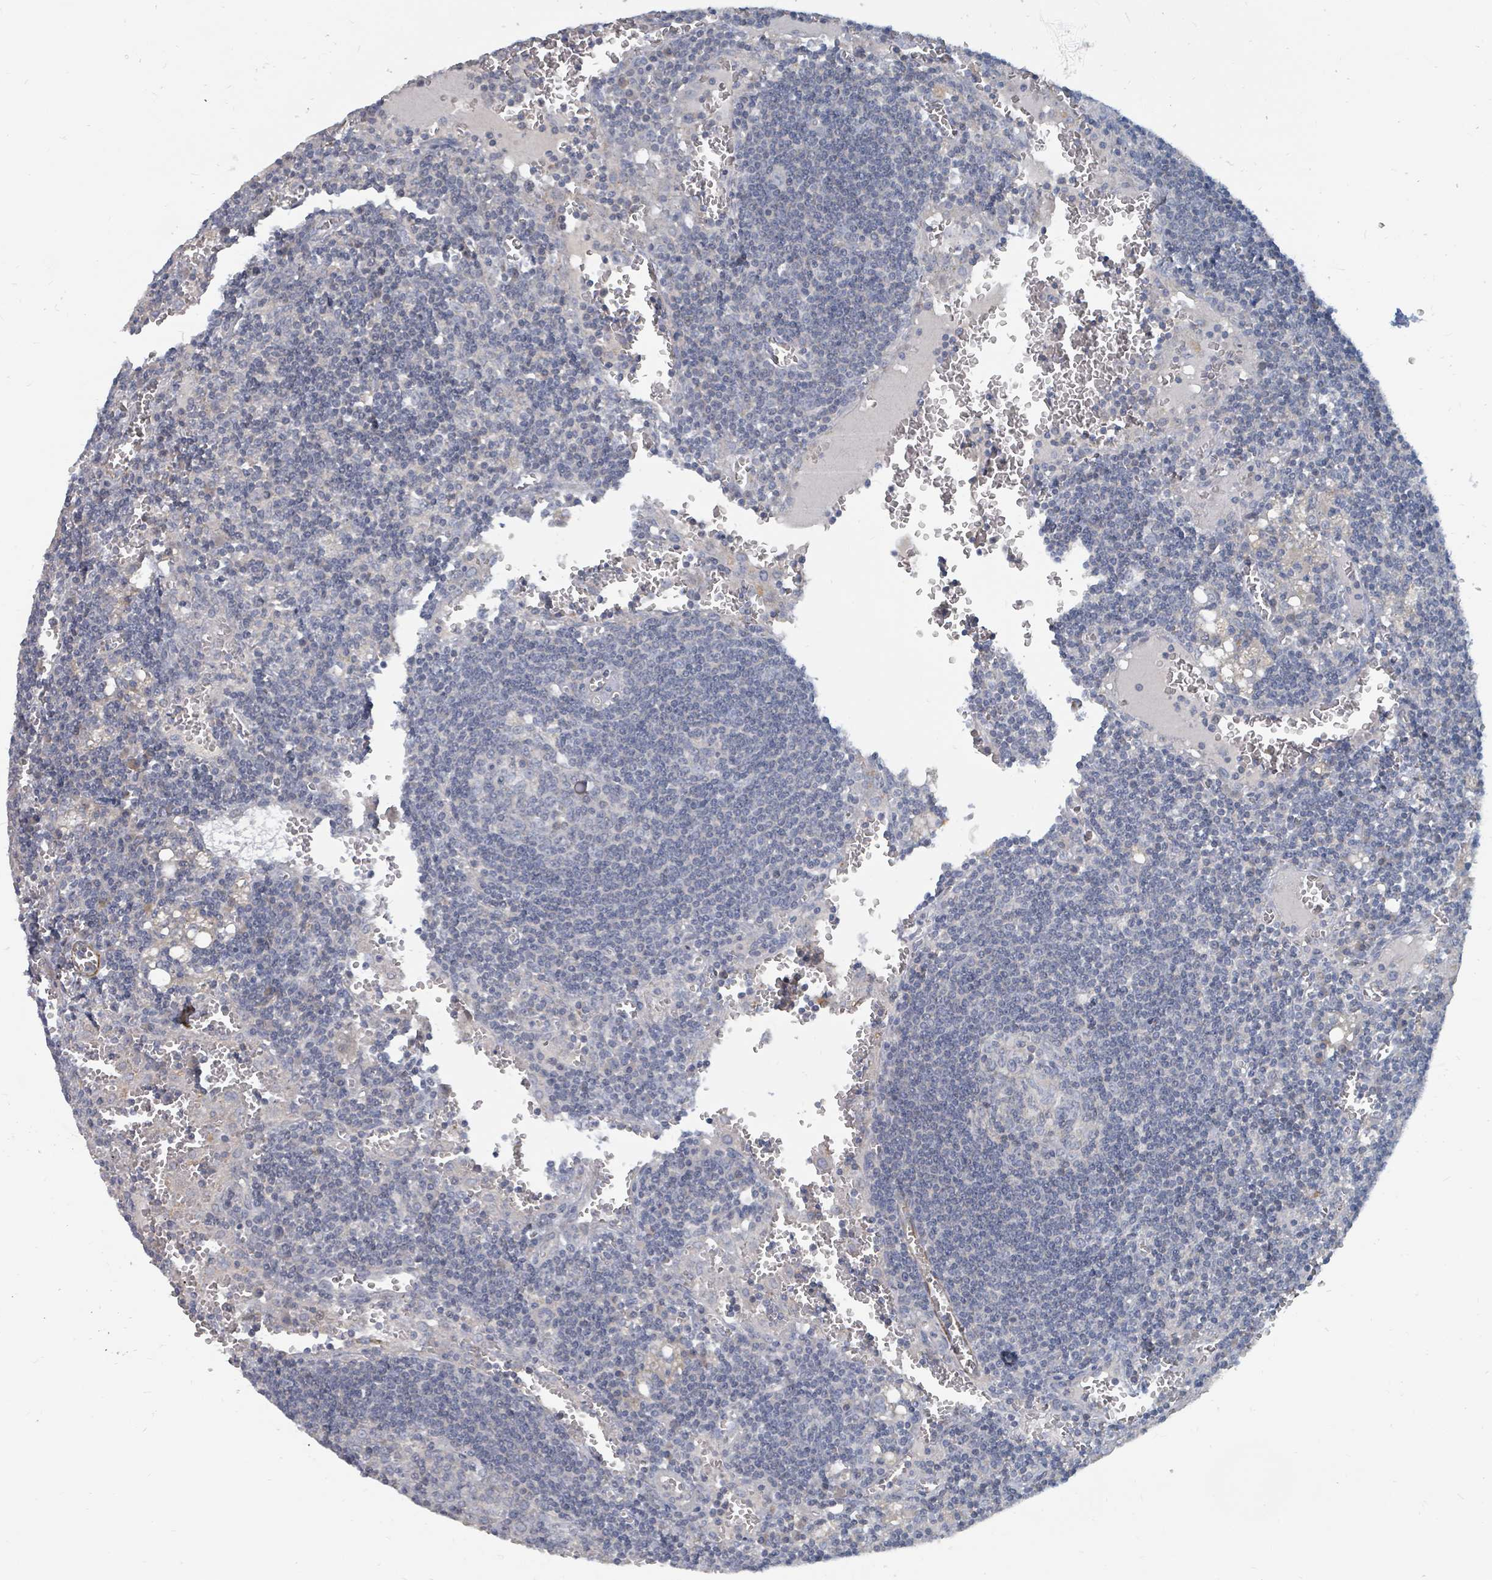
{"staining": {"intensity": "negative", "quantity": "none", "location": "none"}, "tissue": "lymph node", "cell_type": "Germinal center cells", "image_type": "normal", "snomed": [{"axis": "morphology", "description": "Normal tissue, NOS"}, {"axis": "topography", "description": "Lymph node"}], "caption": "Photomicrograph shows no significant protein staining in germinal center cells of benign lymph node. (Immunohistochemistry (ihc), brightfield microscopy, high magnification).", "gene": "ARGFX", "patient": {"sex": "female", "age": 73}}